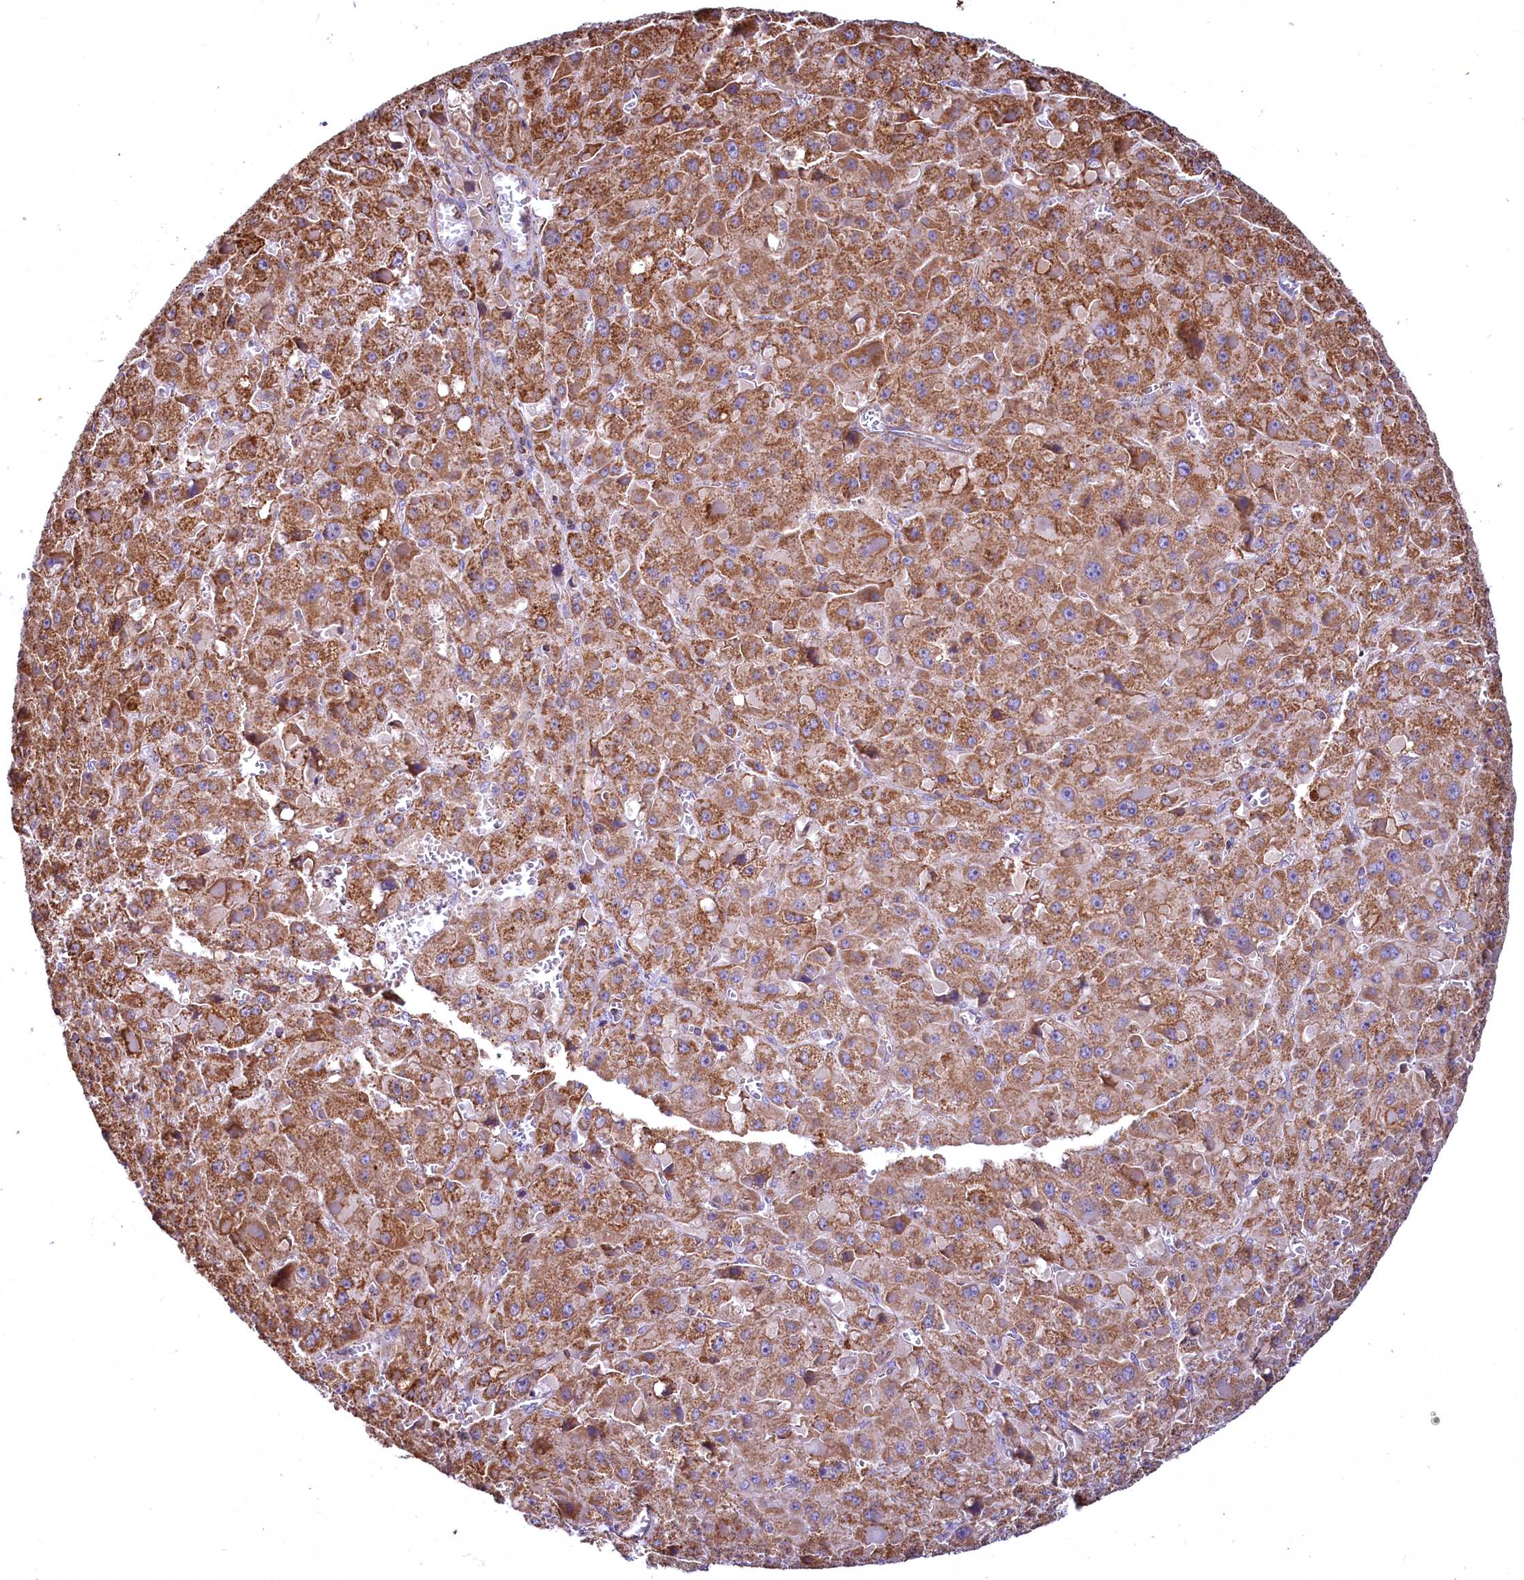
{"staining": {"intensity": "moderate", "quantity": ">75%", "location": "cytoplasmic/membranous"}, "tissue": "liver cancer", "cell_type": "Tumor cells", "image_type": "cancer", "snomed": [{"axis": "morphology", "description": "Carcinoma, Hepatocellular, NOS"}, {"axis": "topography", "description": "Liver"}], "caption": "The image demonstrates a brown stain indicating the presence of a protein in the cytoplasmic/membranous of tumor cells in liver cancer (hepatocellular carcinoma).", "gene": "NUDT15", "patient": {"sex": "female", "age": 73}}